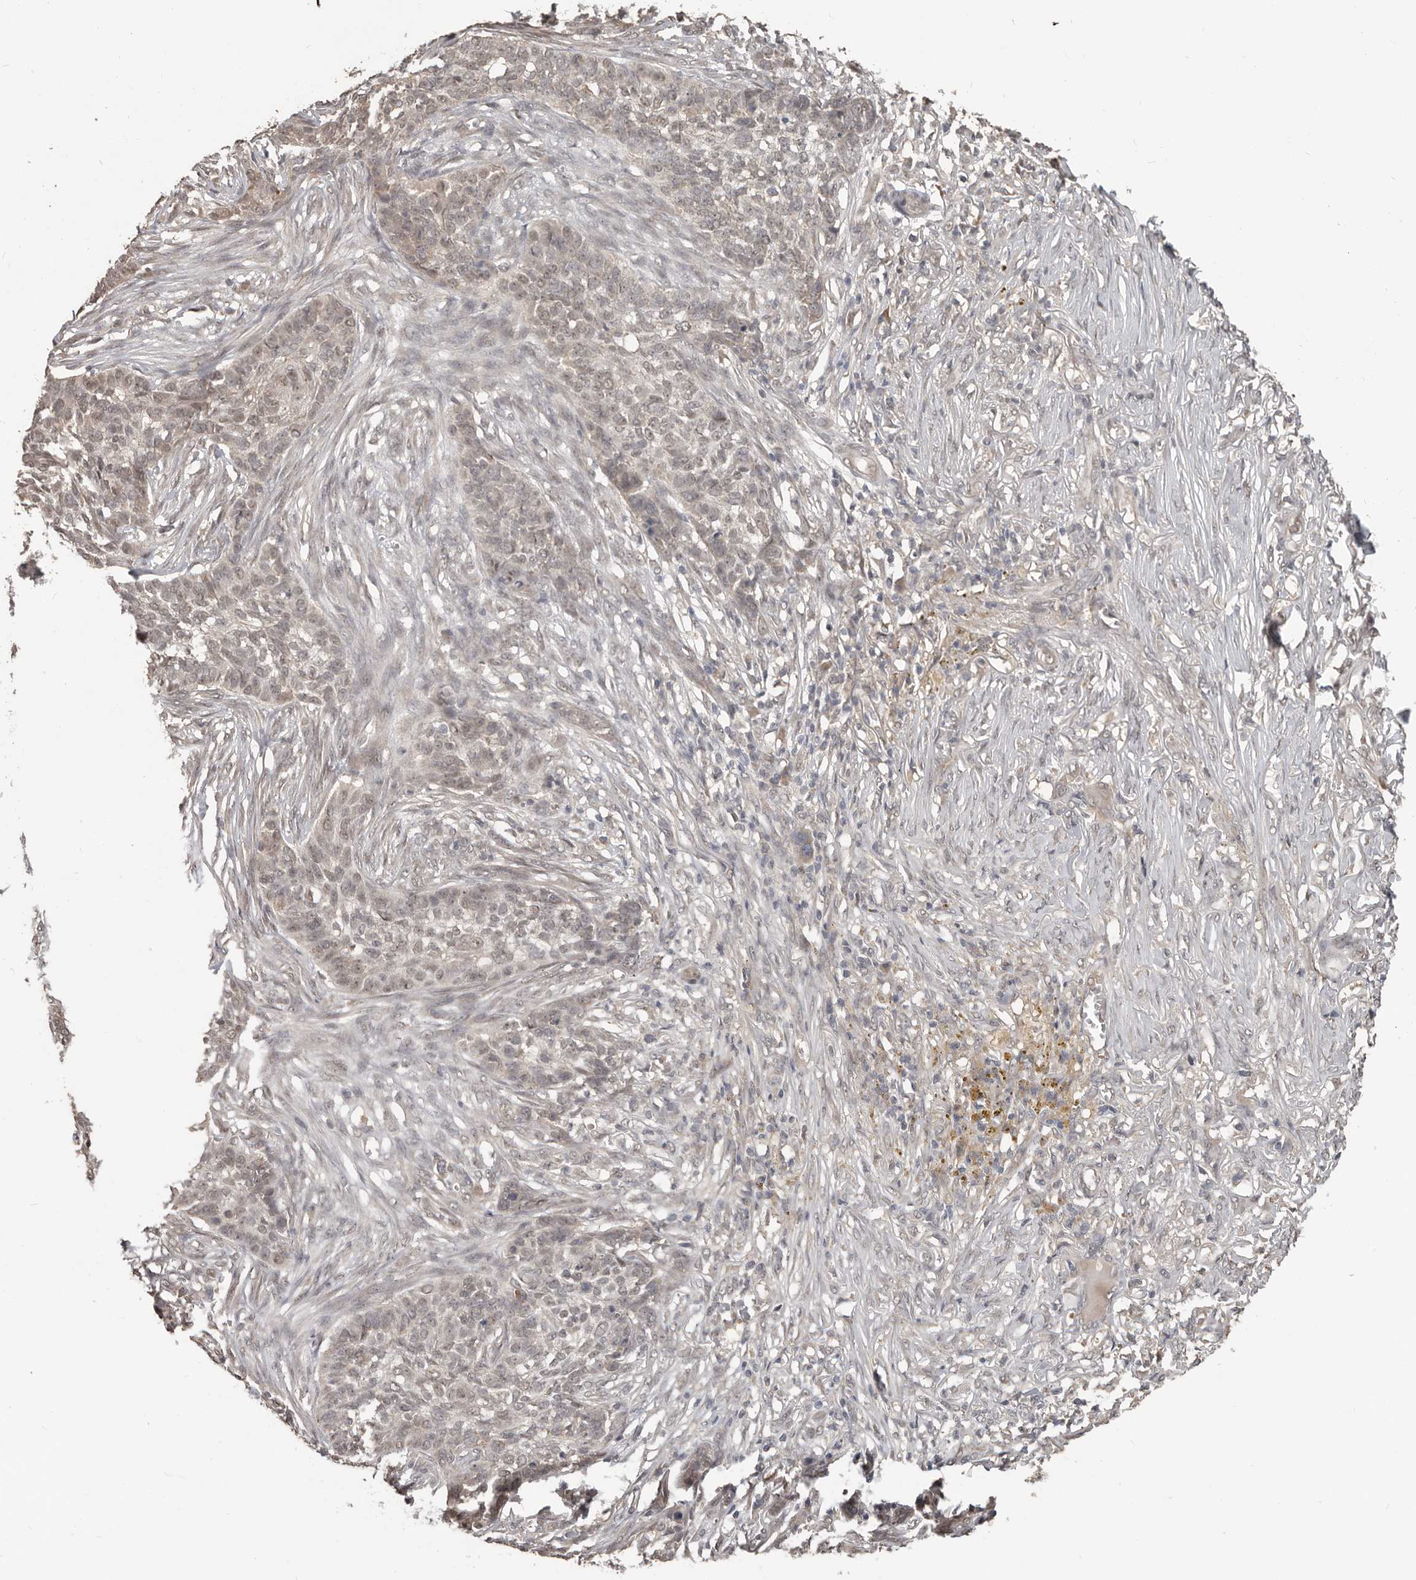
{"staining": {"intensity": "weak", "quantity": ">75%", "location": "nuclear"}, "tissue": "skin cancer", "cell_type": "Tumor cells", "image_type": "cancer", "snomed": [{"axis": "morphology", "description": "Basal cell carcinoma"}, {"axis": "topography", "description": "Skin"}], "caption": "Weak nuclear protein positivity is appreciated in about >75% of tumor cells in skin cancer (basal cell carcinoma). The staining is performed using DAB brown chromogen to label protein expression. The nuclei are counter-stained blue using hematoxylin.", "gene": "ZFP14", "patient": {"sex": "male", "age": 85}}